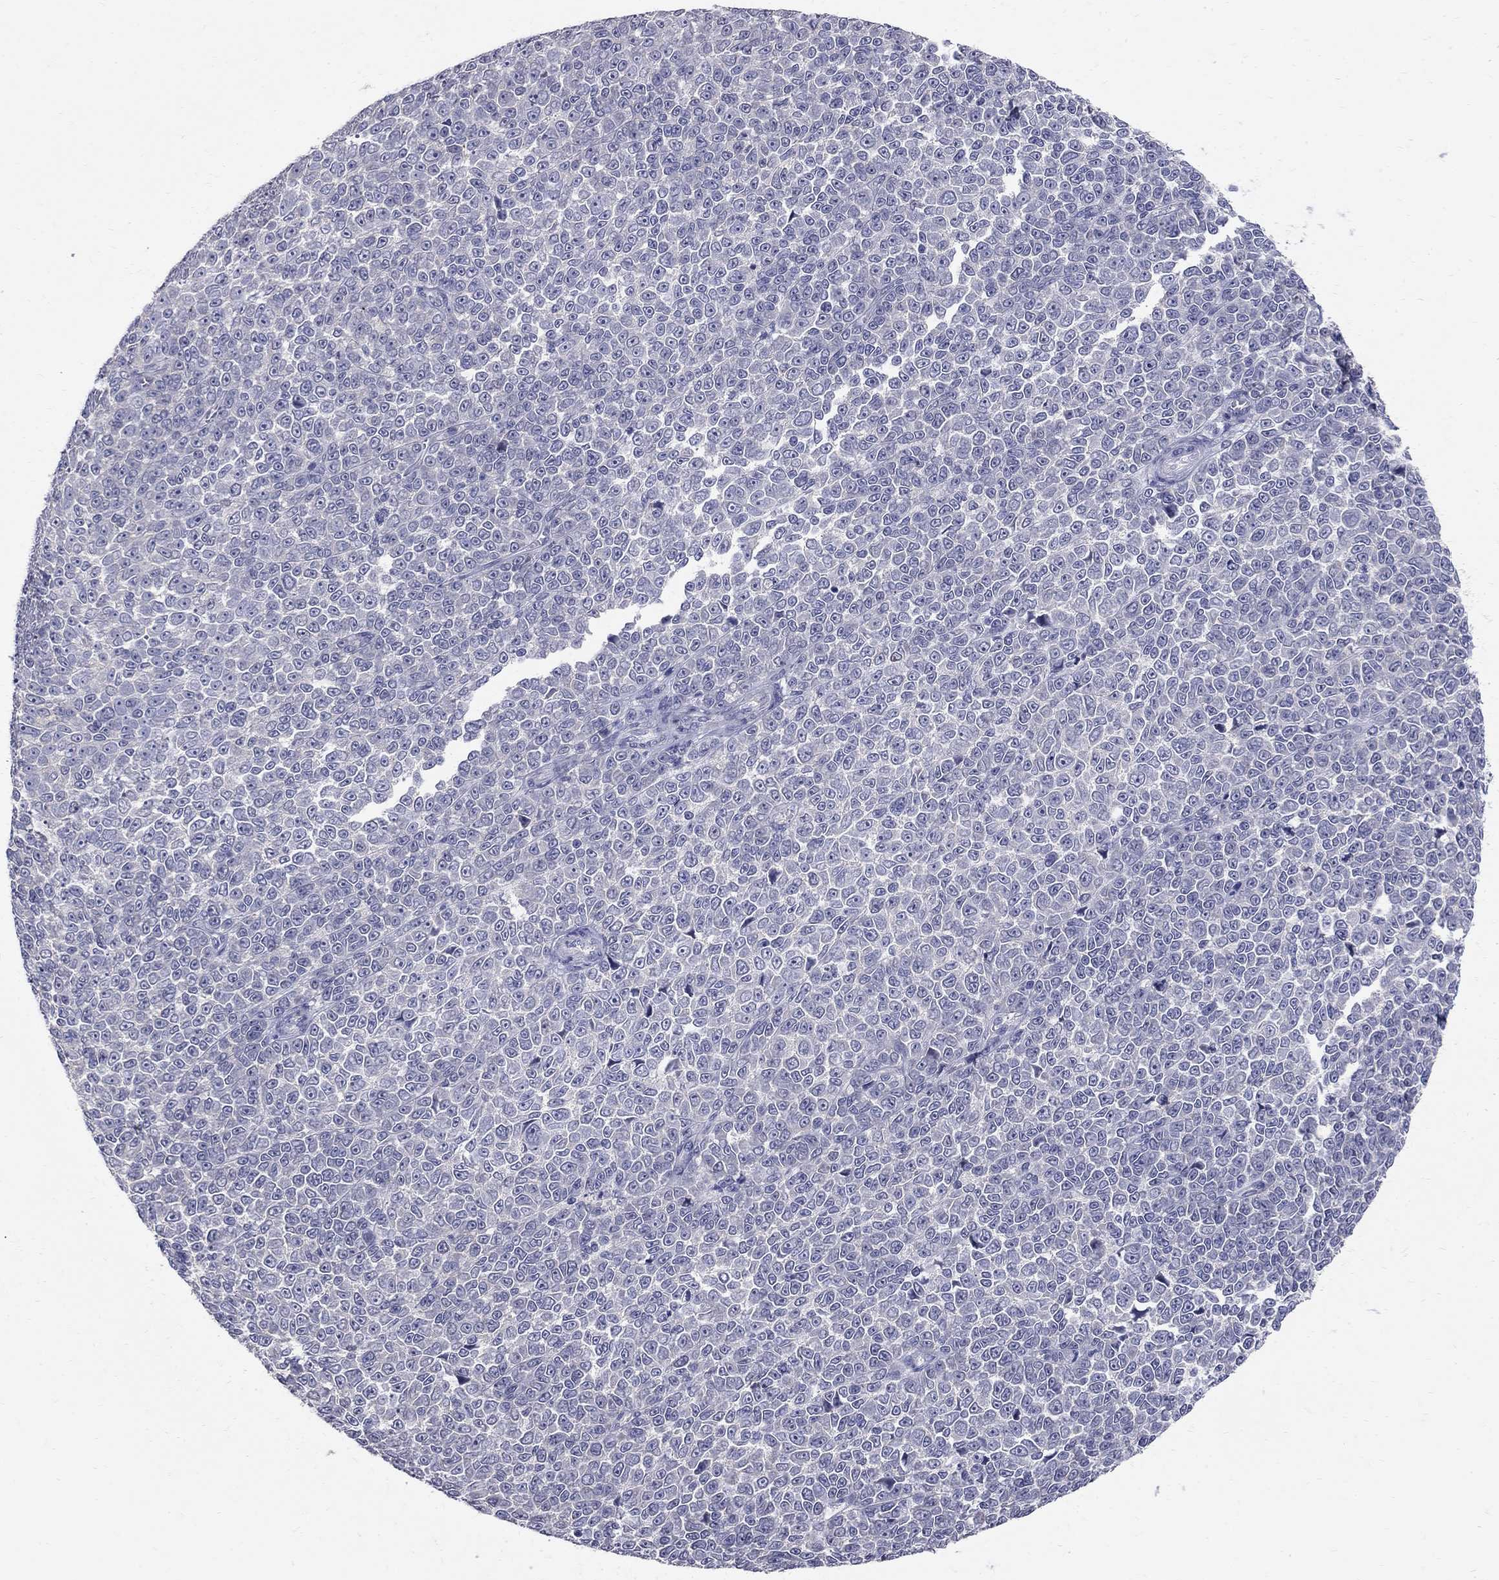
{"staining": {"intensity": "negative", "quantity": "none", "location": "none"}, "tissue": "melanoma", "cell_type": "Tumor cells", "image_type": "cancer", "snomed": [{"axis": "morphology", "description": "Malignant melanoma, NOS"}, {"axis": "topography", "description": "Skin"}], "caption": "Melanoma stained for a protein using immunohistochemistry shows no positivity tumor cells.", "gene": "TP53TG5", "patient": {"sex": "female", "age": 95}}